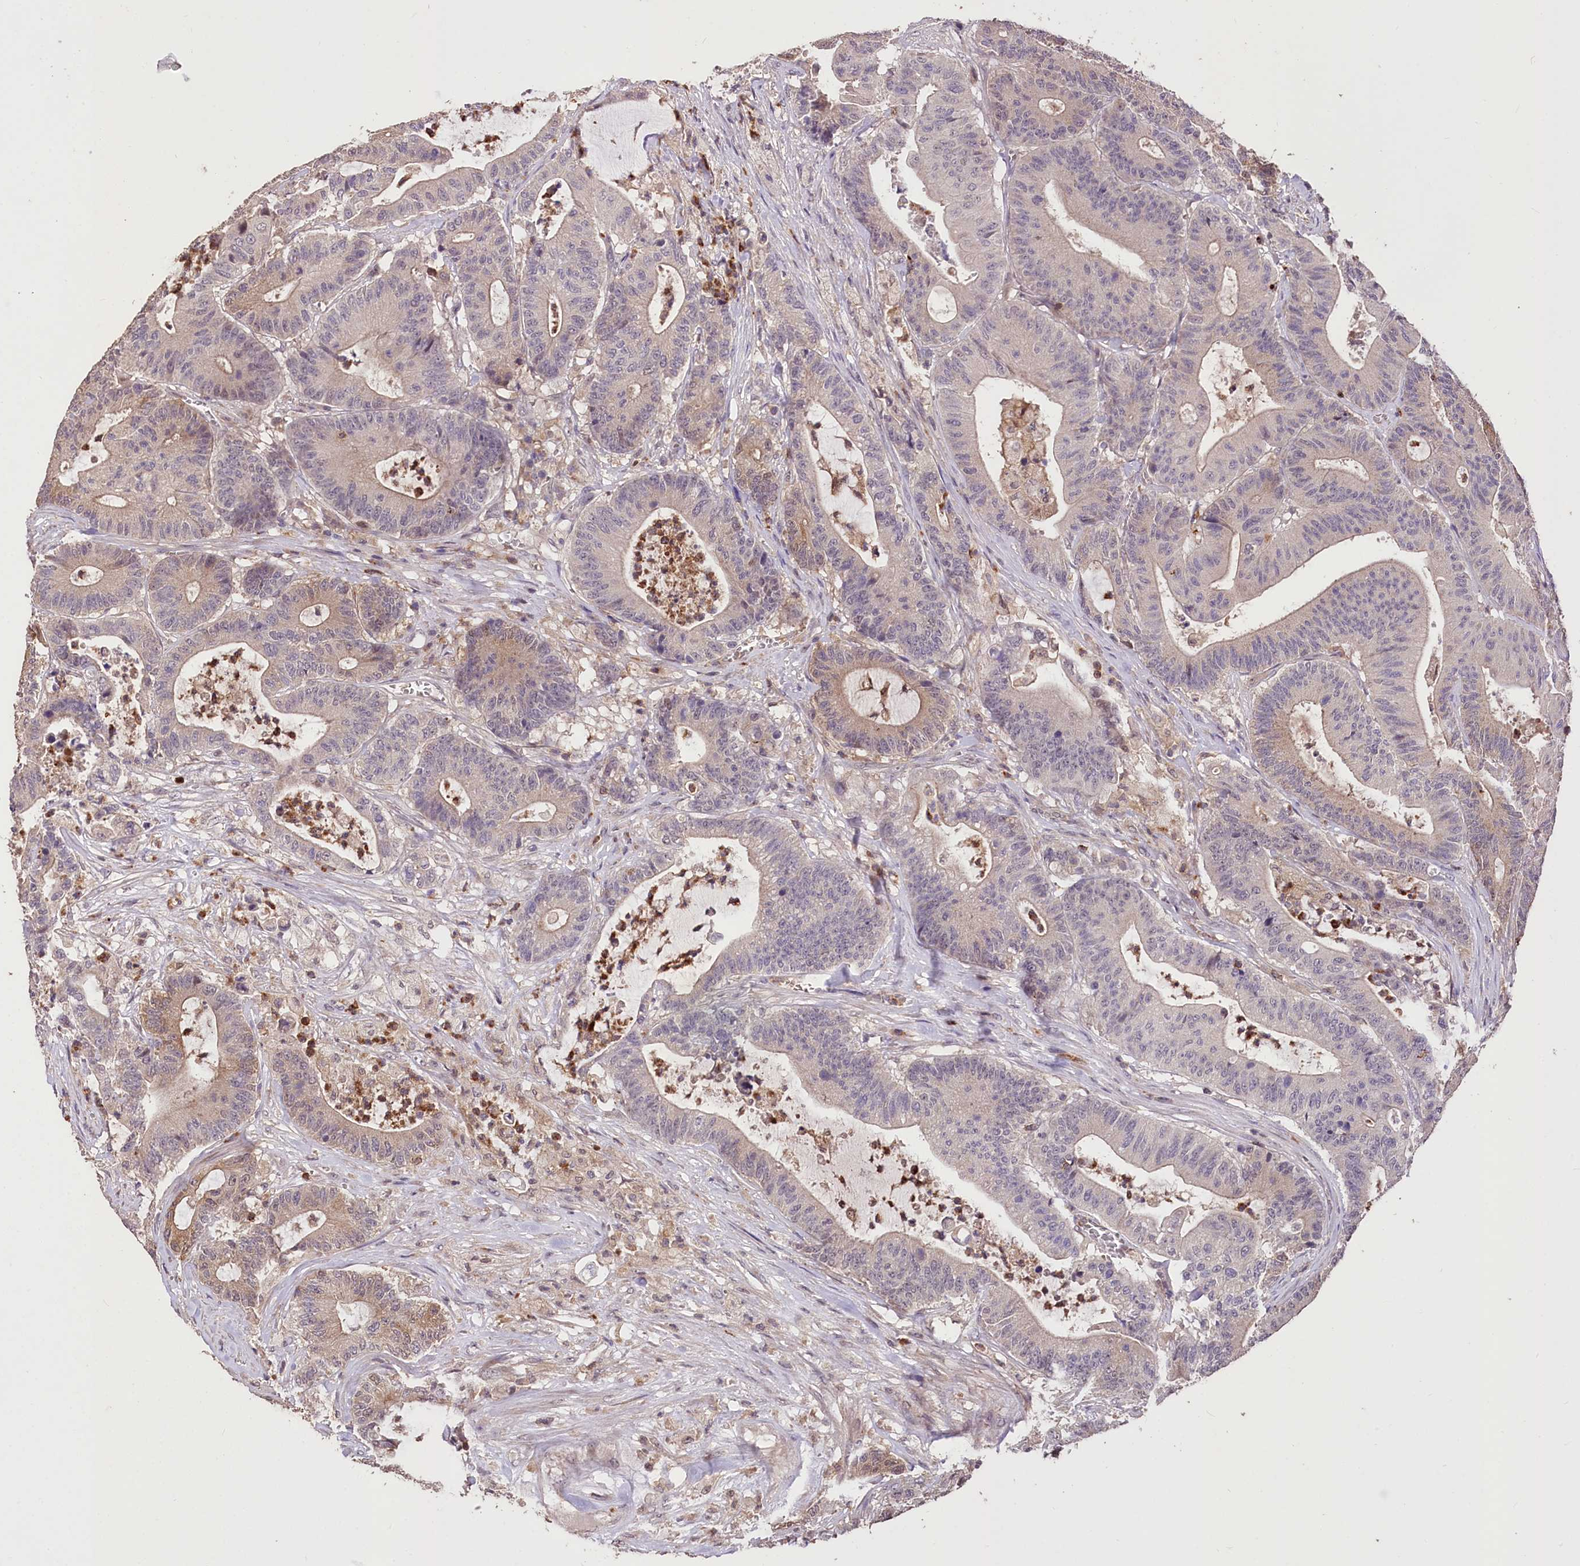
{"staining": {"intensity": "weak", "quantity": "<25%", "location": "cytoplasmic/membranous"}, "tissue": "colorectal cancer", "cell_type": "Tumor cells", "image_type": "cancer", "snomed": [{"axis": "morphology", "description": "Adenocarcinoma, NOS"}, {"axis": "topography", "description": "Colon"}], "caption": "There is no significant staining in tumor cells of adenocarcinoma (colorectal).", "gene": "SERGEF", "patient": {"sex": "female", "age": 84}}